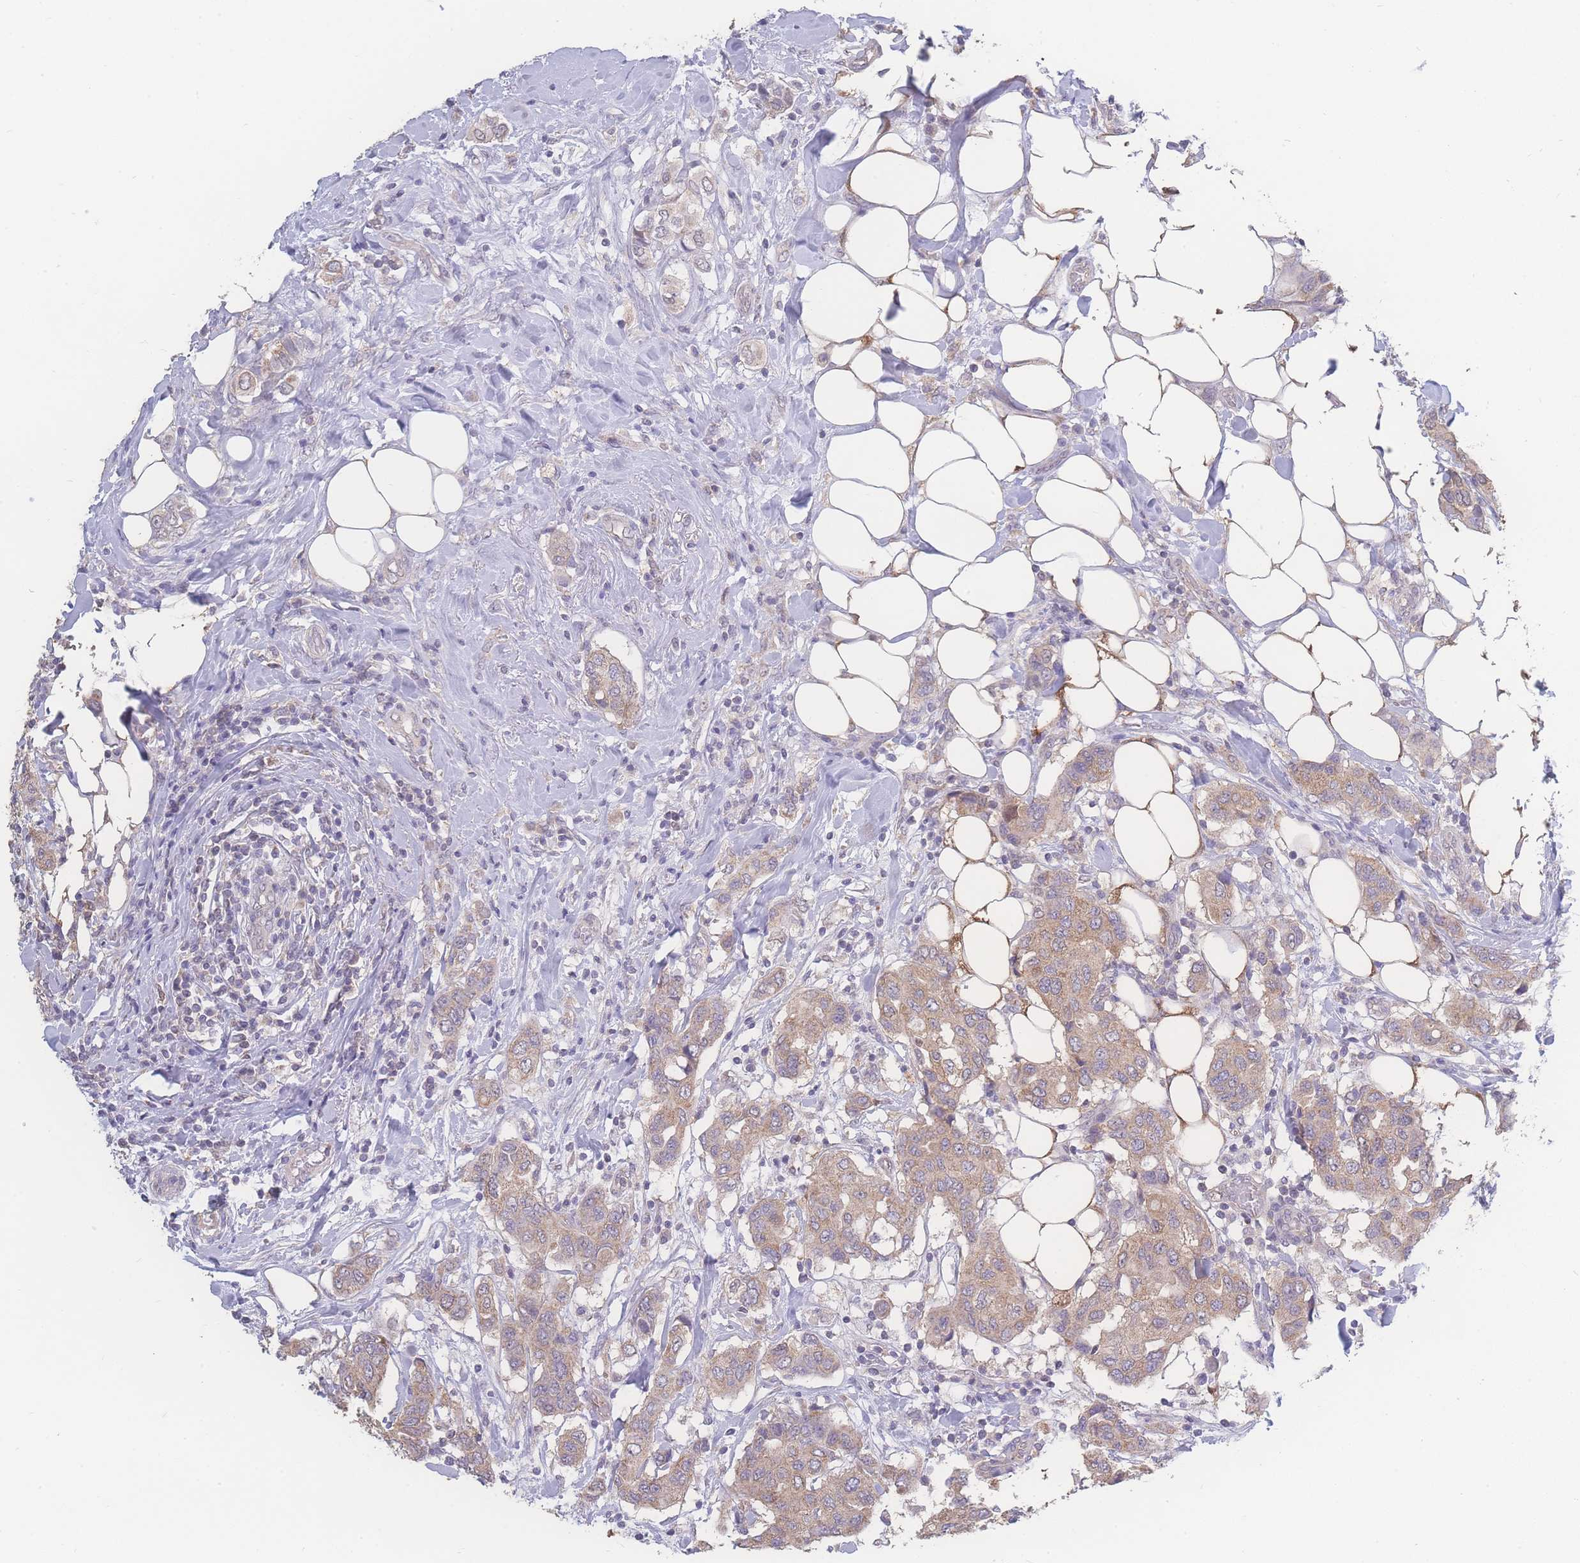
{"staining": {"intensity": "weak", "quantity": ">75%", "location": "cytoplasmic/membranous"}, "tissue": "breast cancer", "cell_type": "Tumor cells", "image_type": "cancer", "snomed": [{"axis": "morphology", "description": "Lobular carcinoma"}, {"axis": "topography", "description": "Breast"}], "caption": "Human breast cancer (lobular carcinoma) stained for a protein (brown) shows weak cytoplasmic/membranous positive expression in about >75% of tumor cells.", "gene": "GIPR", "patient": {"sex": "female", "age": 51}}